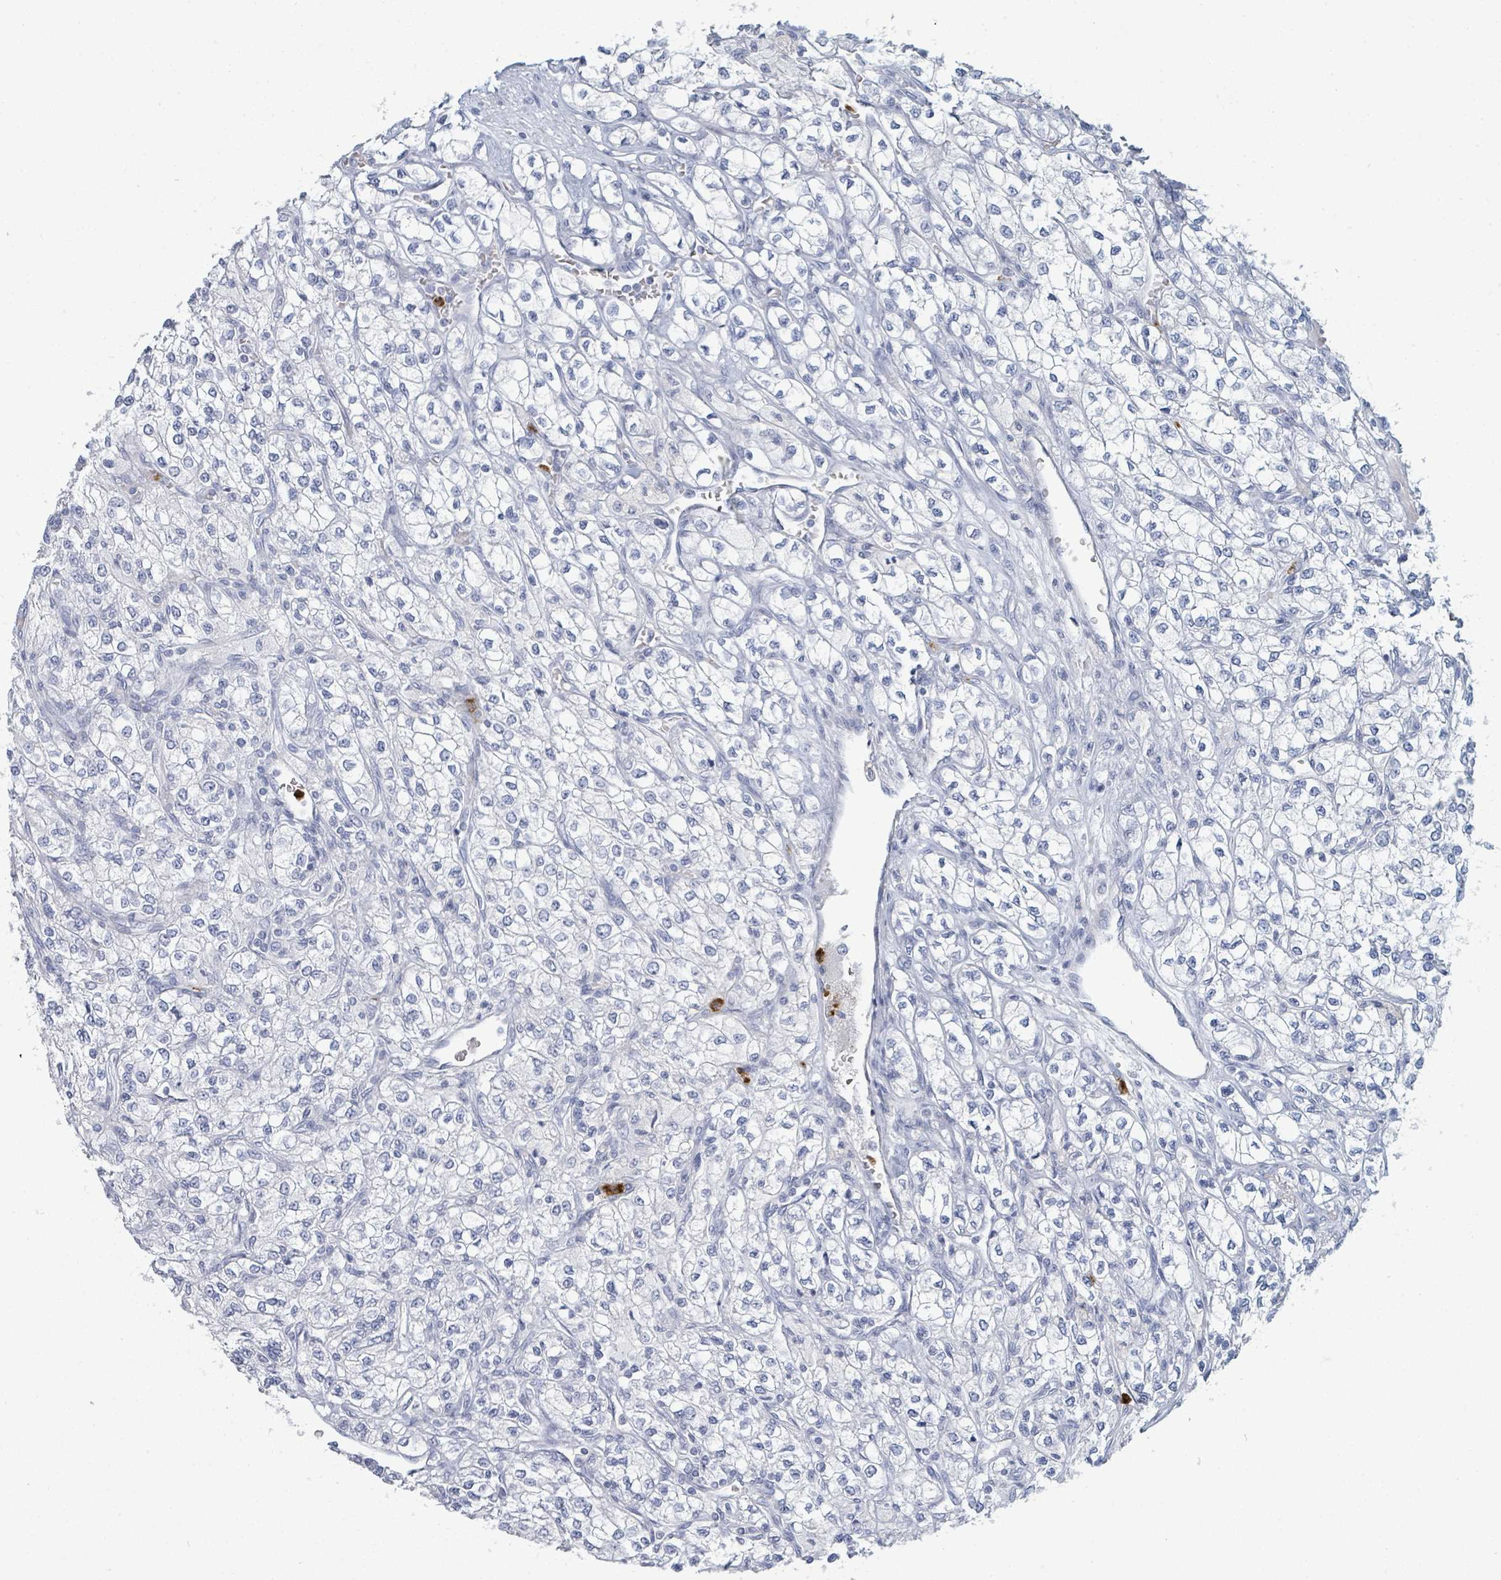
{"staining": {"intensity": "negative", "quantity": "none", "location": "none"}, "tissue": "renal cancer", "cell_type": "Tumor cells", "image_type": "cancer", "snomed": [{"axis": "morphology", "description": "Adenocarcinoma, NOS"}, {"axis": "topography", "description": "Kidney"}], "caption": "Protein analysis of adenocarcinoma (renal) displays no significant staining in tumor cells.", "gene": "DEFA4", "patient": {"sex": "male", "age": 80}}